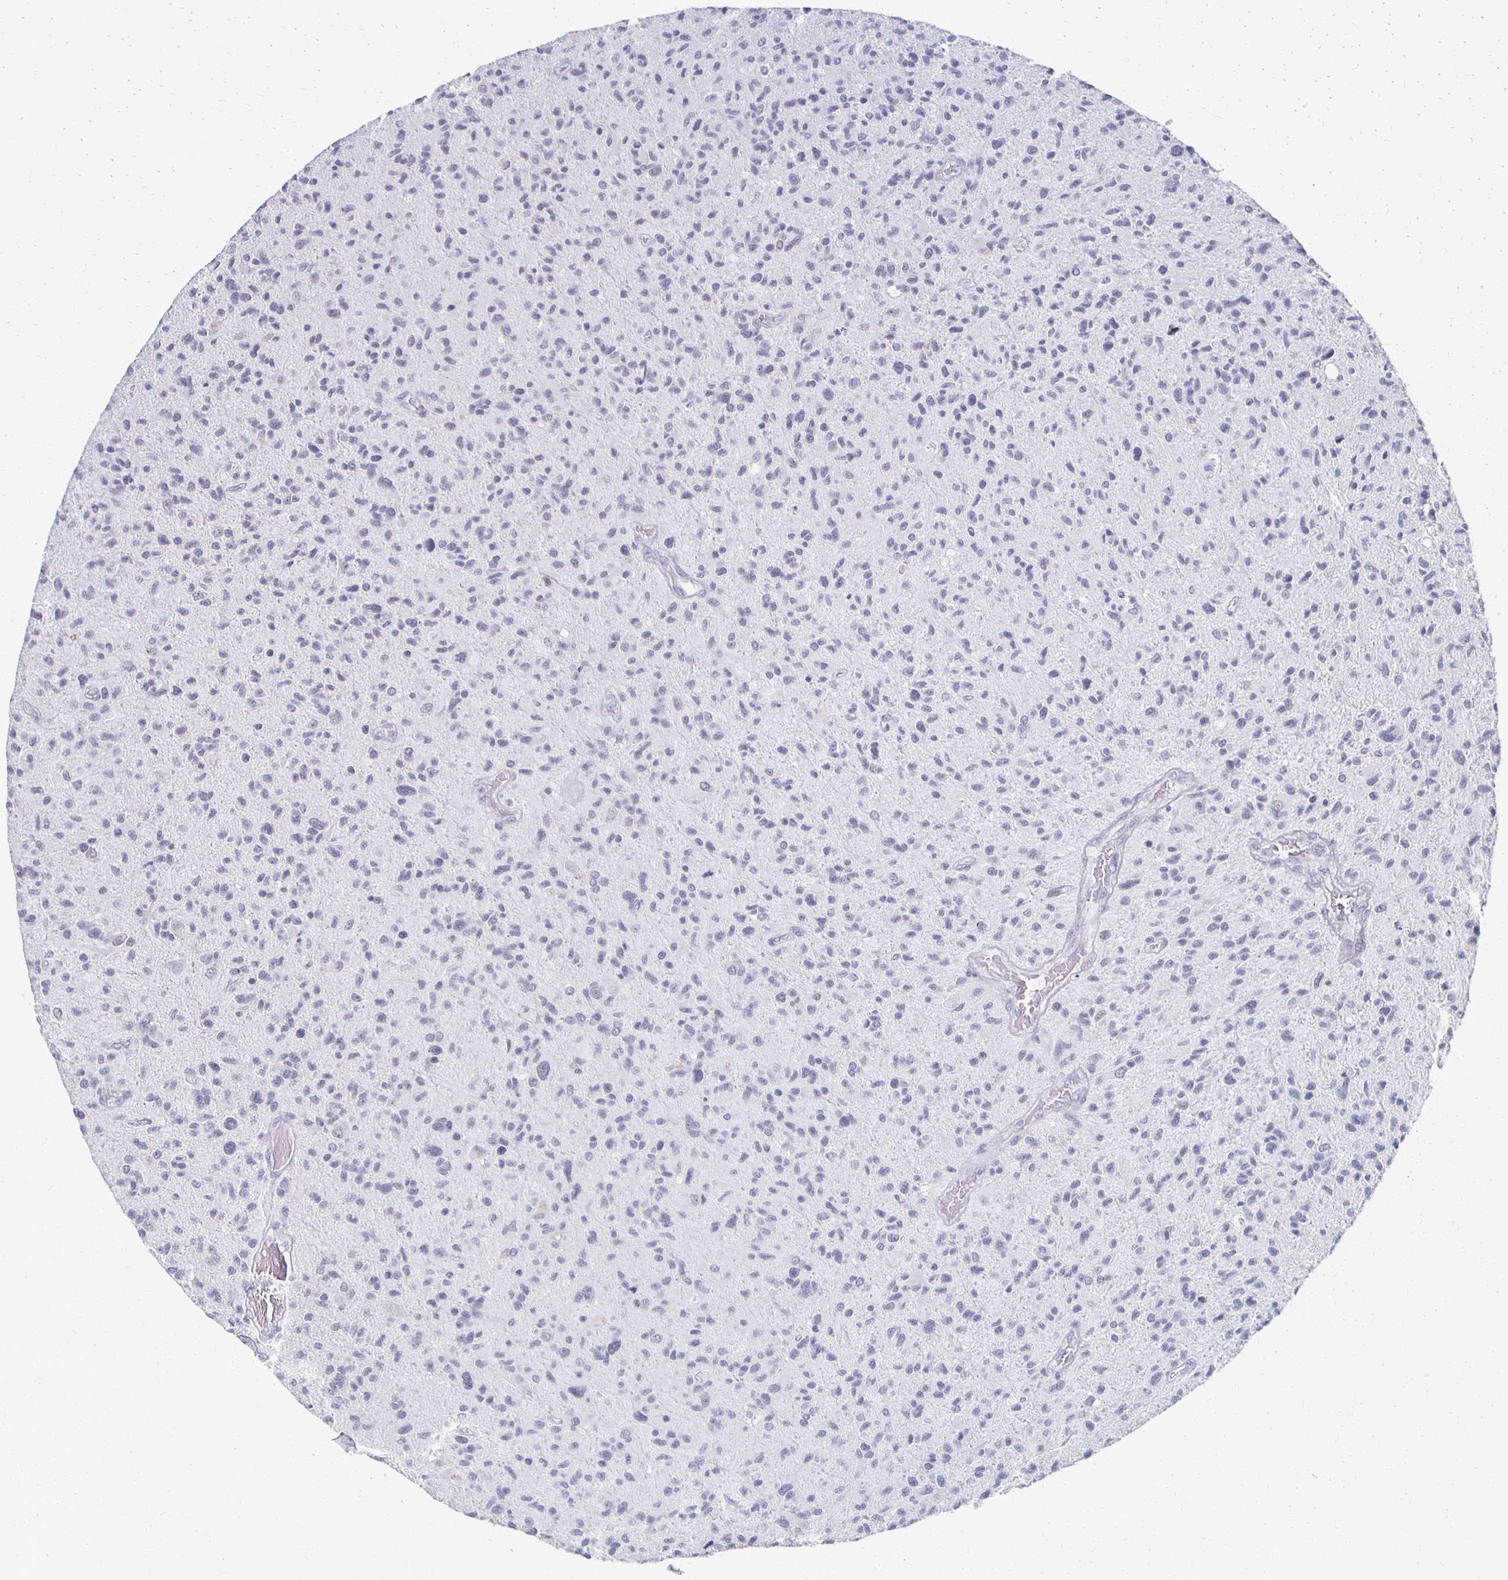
{"staining": {"intensity": "negative", "quantity": "none", "location": "none"}, "tissue": "glioma", "cell_type": "Tumor cells", "image_type": "cancer", "snomed": [{"axis": "morphology", "description": "Glioma, malignant, High grade"}, {"axis": "topography", "description": "Brain"}], "caption": "High power microscopy image of an IHC micrograph of malignant high-grade glioma, revealing no significant positivity in tumor cells. (DAB immunohistochemistry (IHC) with hematoxylin counter stain).", "gene": "CXCR2", "patient": {"sex": "female", "age": 70}}